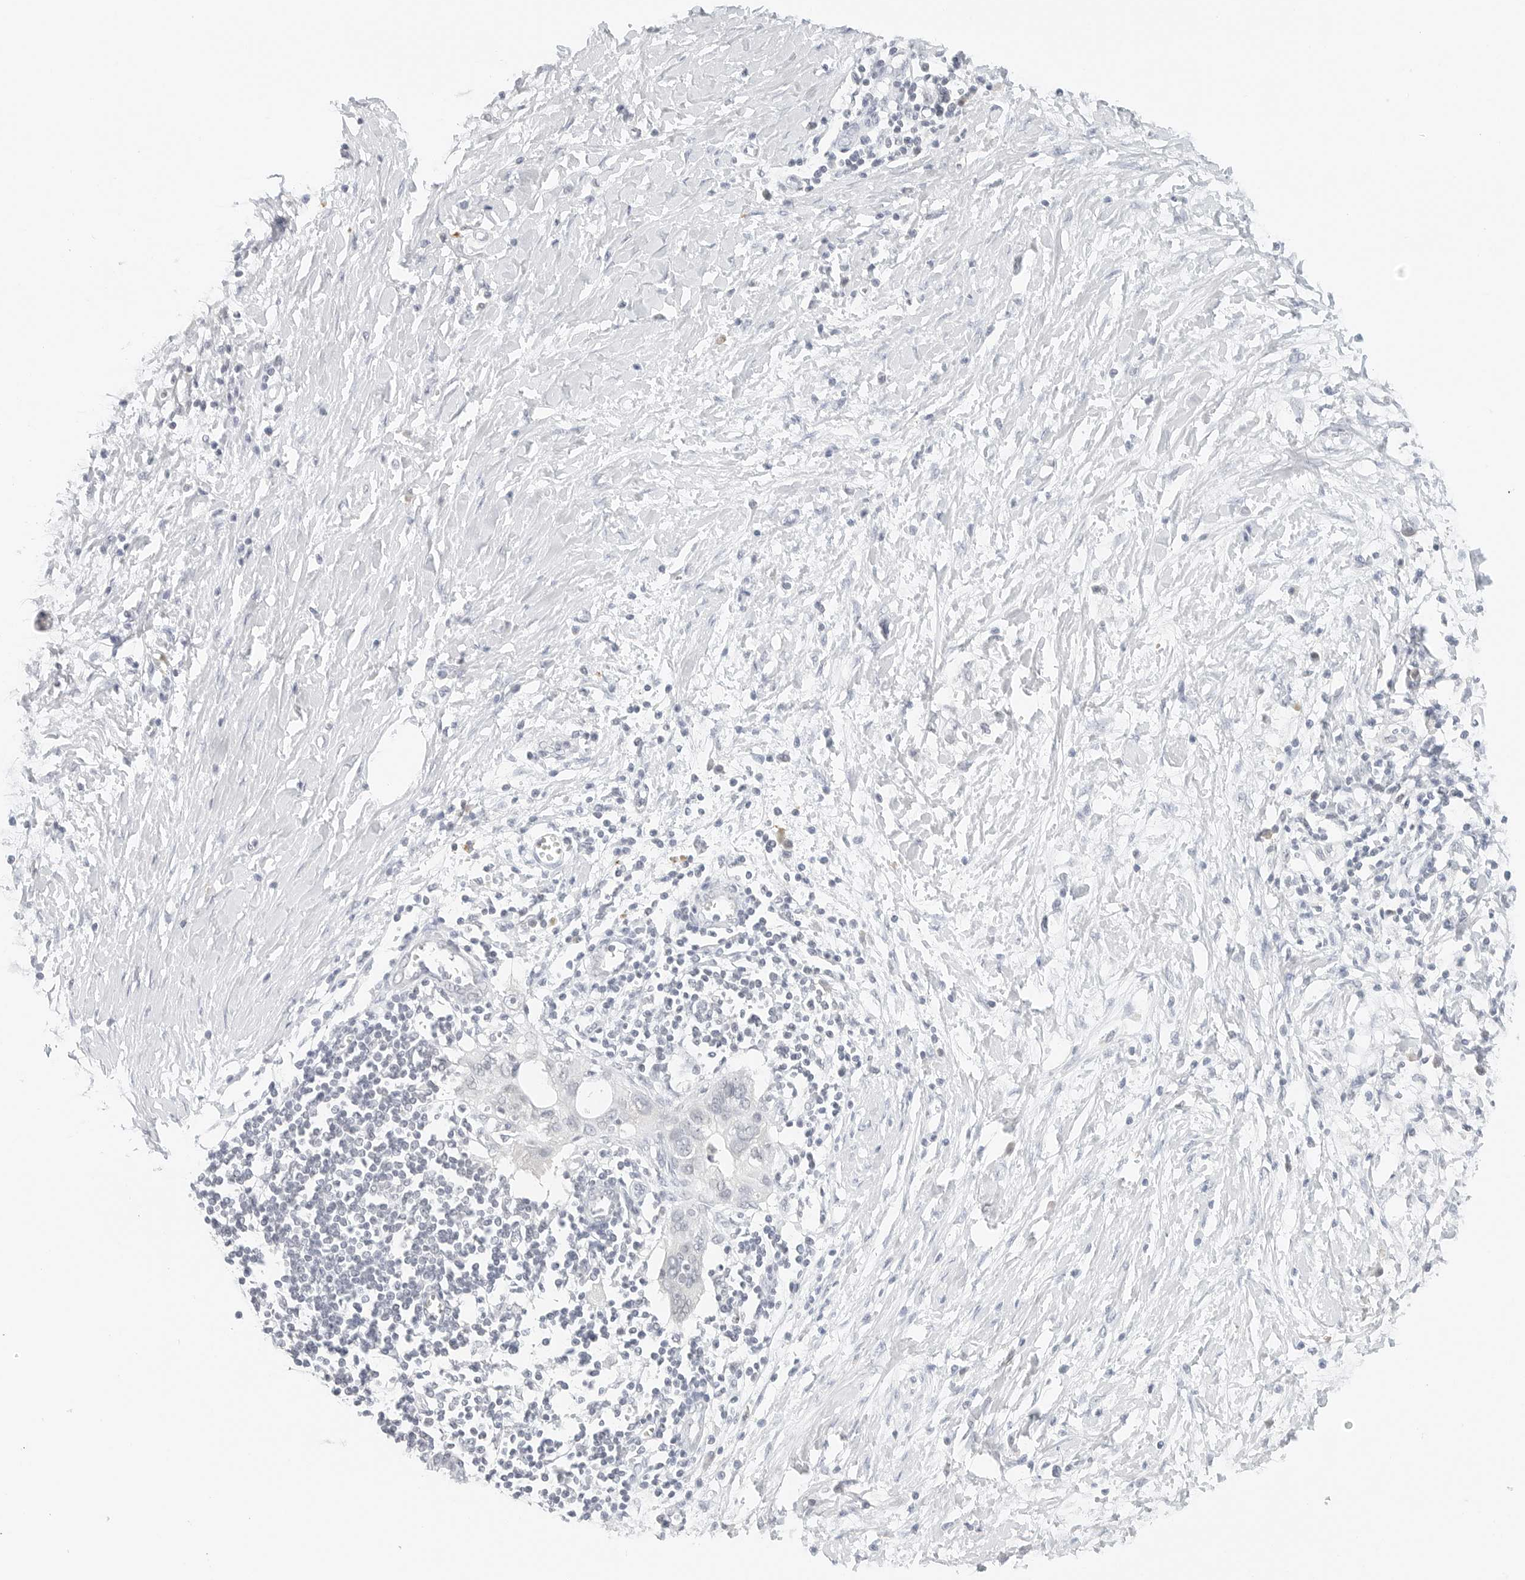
{"staining": {"intensity": "negative", "quantity": "none", "location": "none"}, "tissue": "pancreatic cancer", "cell_type": "Tumor cells", "image_type": "cancer", "snomed": [{"axis": "morphology", "description": "Normal tissue, NOS"}, {"axis": "morphology", "description": "Adenocarcinoma, NOS"}, {"axis": "topography", "description": "Pancreas"}, {"axis": "topography", "description": "Peripheral nerve tissue"}], "caption": "Human pancreatic cancer (adenocarcinoma) stained for a protein using immunohistochemistry displays no staining in tumor cells.", "gene": "NEO1", "patient": {"sex": "male", "age": 59}}